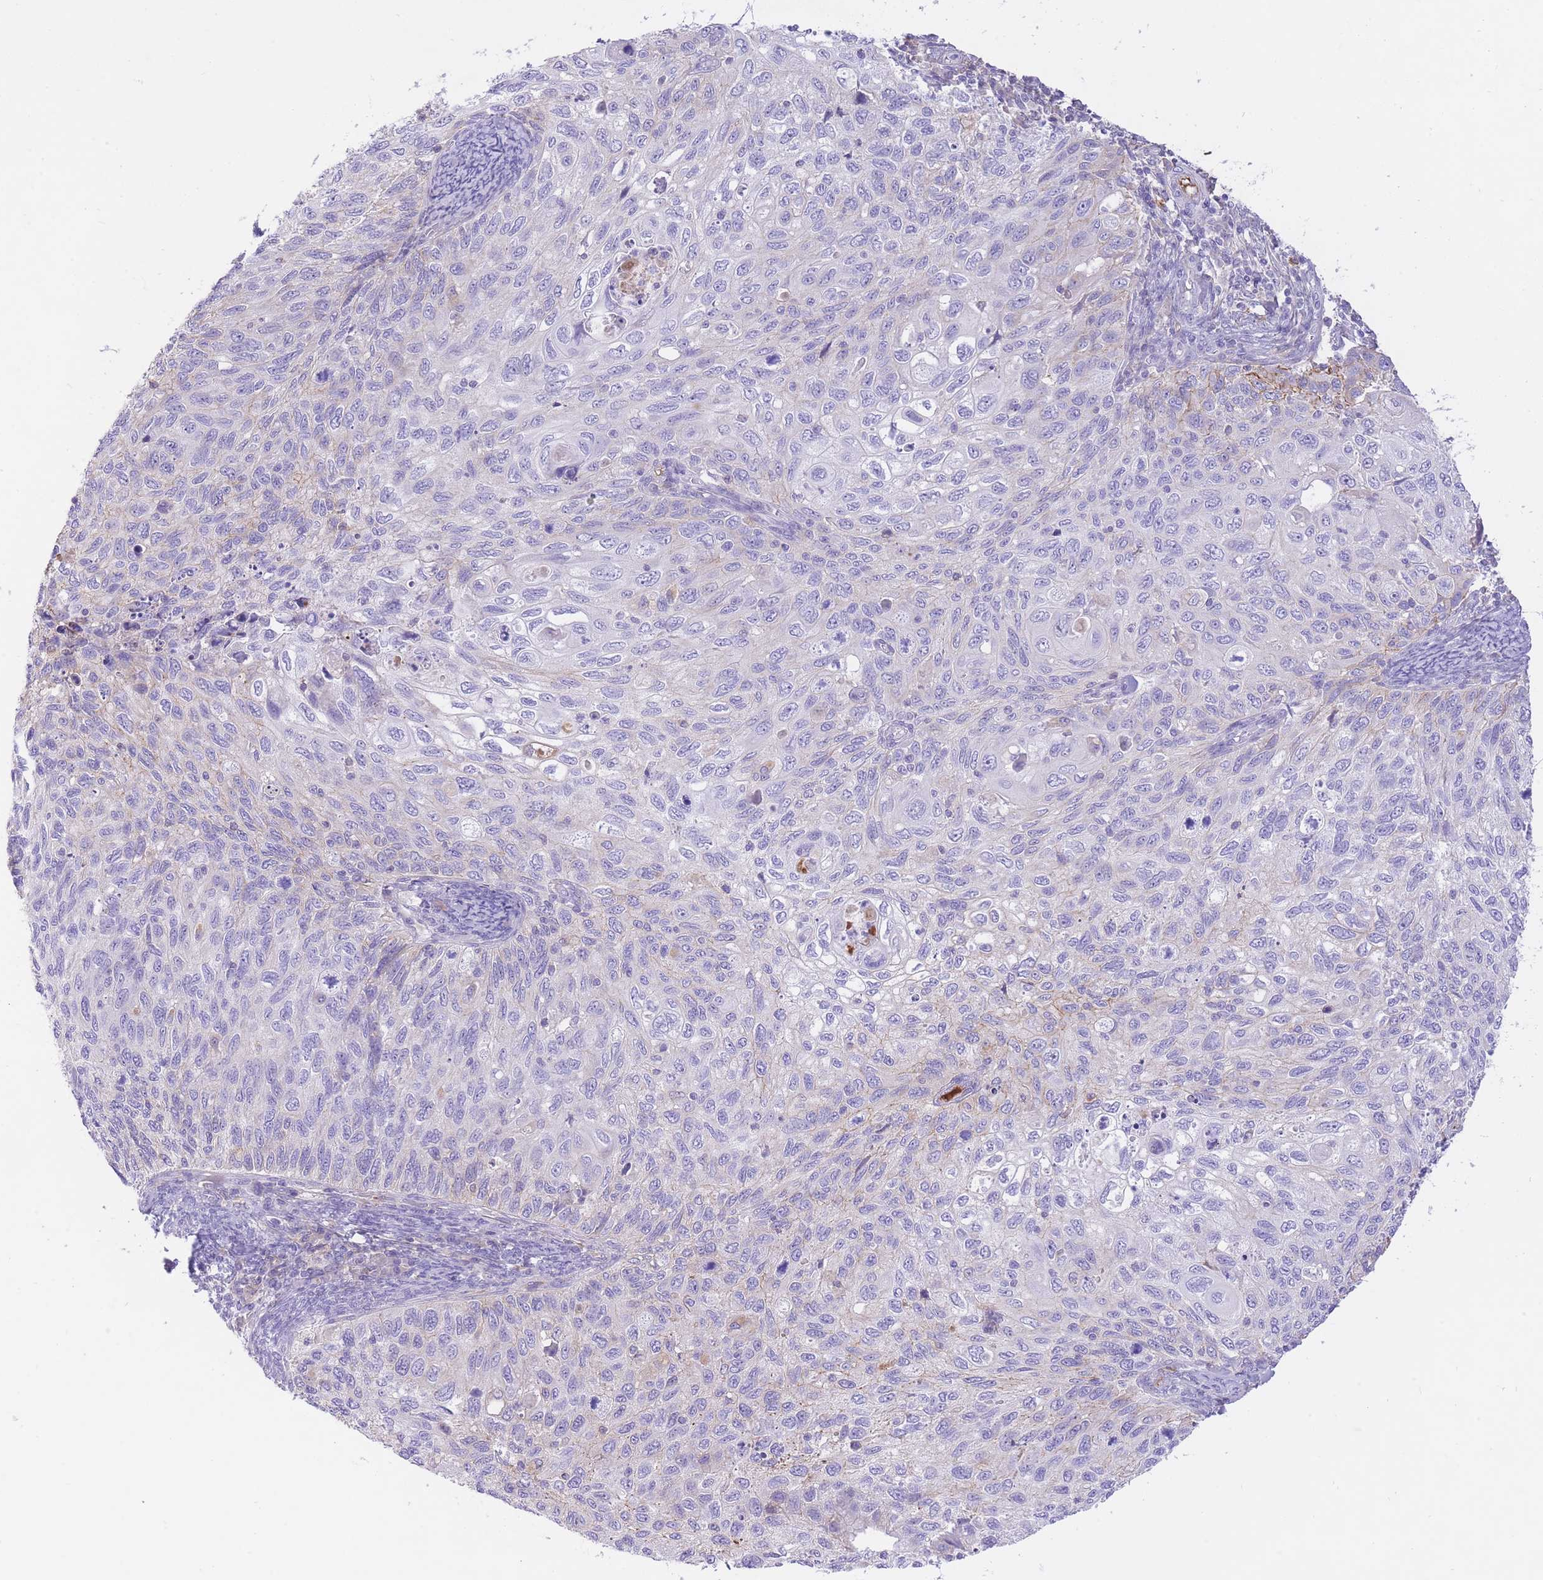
{"staining": {"intensity": "weak", "quantity": "<25%", "location": "cytoplasmic/membranous"}, "tissue": "cervical cancer", "cell_type": "Tumor cells", "image_type": "cancer", "snomed": [{"axis": "morphology", "description": "Squamous cell carcinoma, NOS"}, {"axis": "topography", "description": "Cervix"}], "caption": "This is a micrograph of IHC staining of squamous cell carcinoma (cervical), which shows no expression in tumor cells.", "gene": "HRG", "patient": {"sex": "female", "age": 70}}